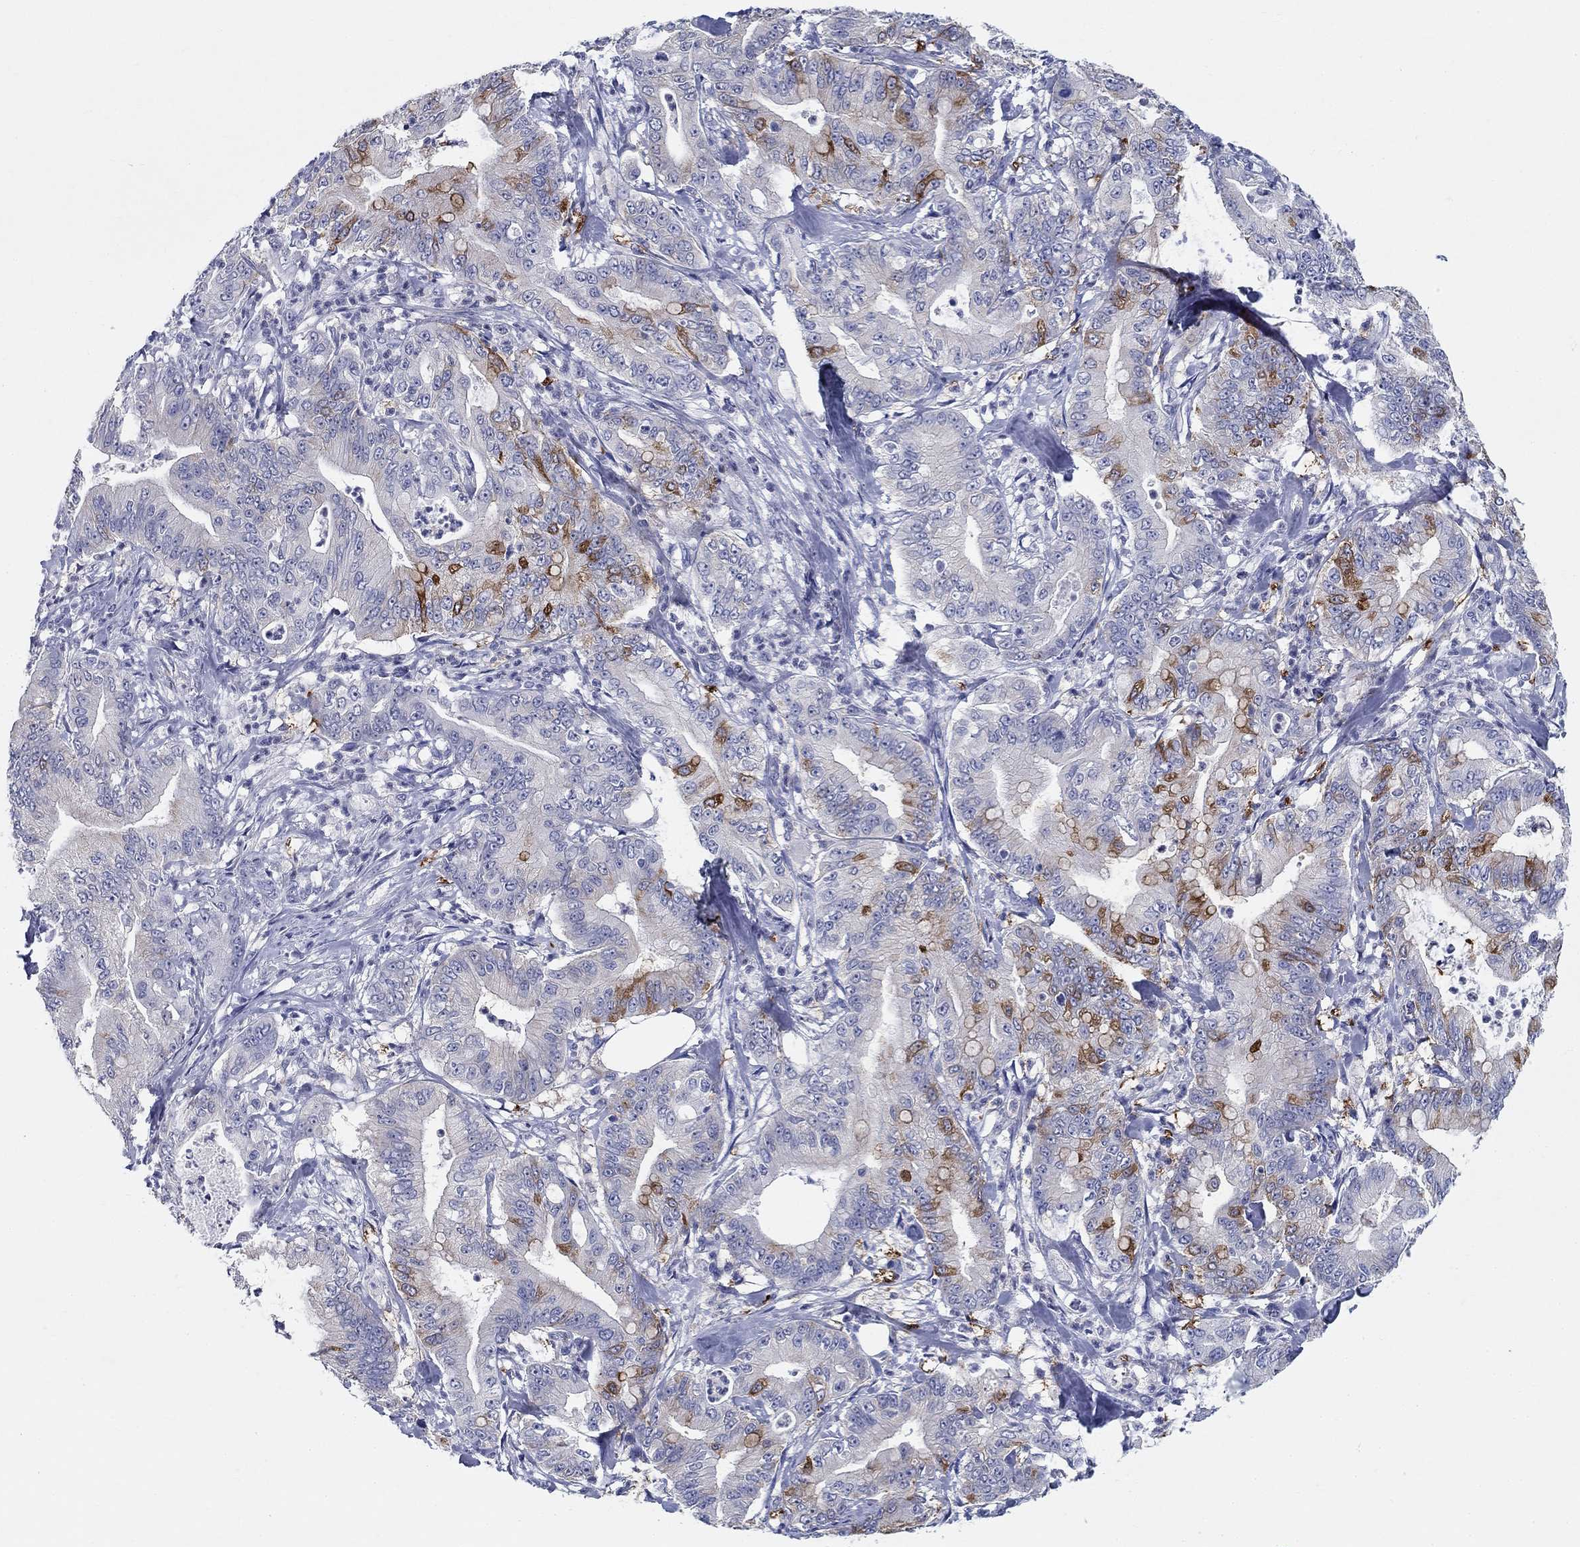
{"staining": {"intensity": "strong", "quantity": "<25%", "location": "cytoplasmic/membranous"}, "tissue": "pancreatic cancer", "cell_type": "Tumor cells", "image_type": "cancer", "snomed": [{"axis": "morphology", "description": "Adenocarcinoma, NOS"}, {"axis": "topography", "description": "Pancreas"}], "caption": "IHC of human adenocarcinoma (pancreatic) reveals medium levels of strong cytoplasmic/membranous expression in about <25% of tumor cells. The staining was performed using DAB (3,3'-diaminobenzidine) to visualize the protein expression in brown, while the nuclei were stained in blue with hematoxylin (Magnification: 20x).", "gene": "RAP1GAP", "patient": {"sex": "male", "age": 71}}